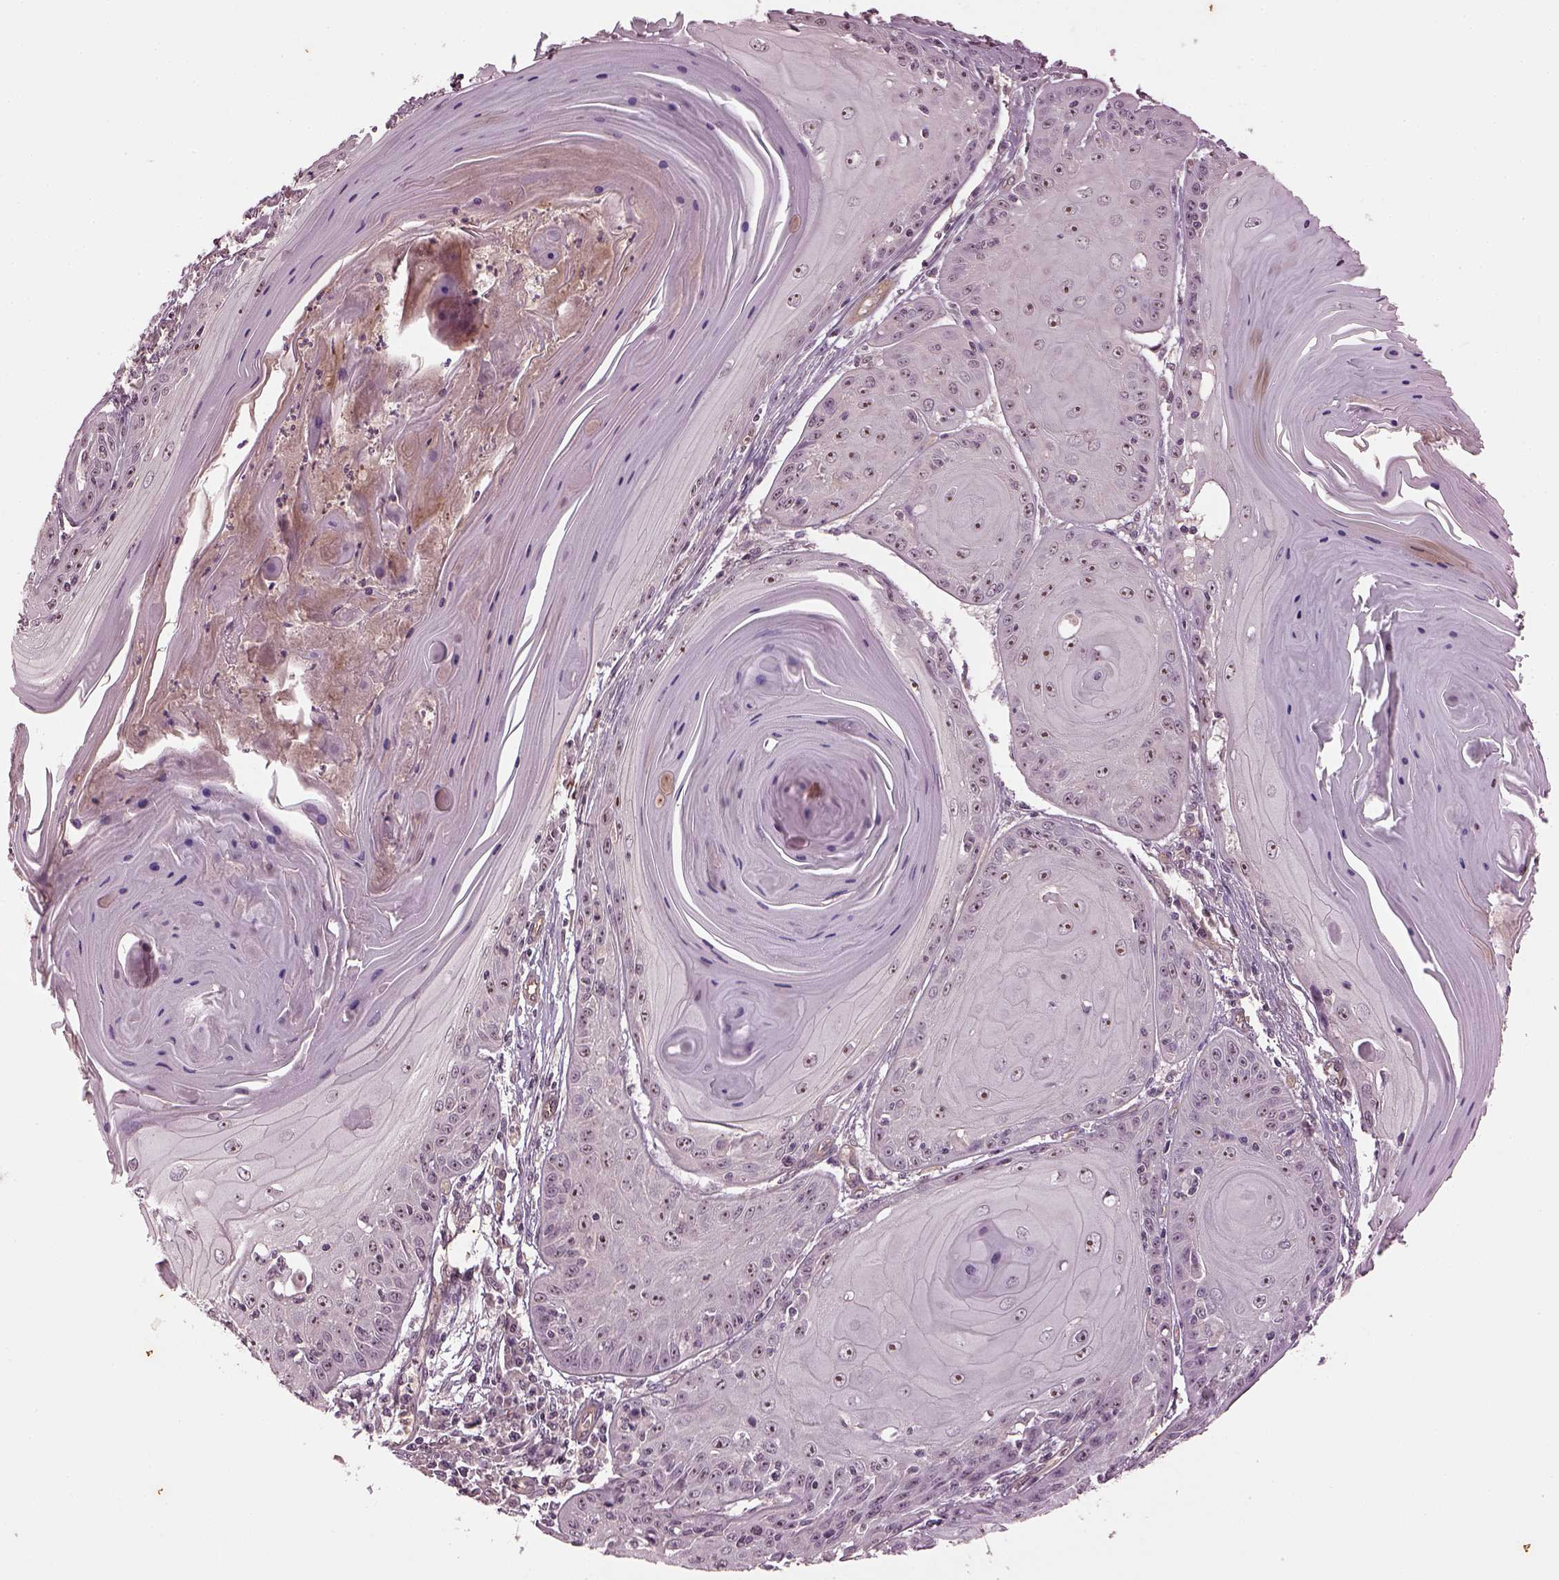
{"staining": {"intensity": "moderate", "quantity": "<25%", "location": "nuclear"}, "tissue": "skin cancer", "cell_type": "Tumor cells", "image_type": "cancer", "snomed": [{"axis": "morphology", "description": "Squamous cell carcinoma, NOS"}, {"axis": "topography", "description": "Skin"}, {"axis": "topography", "description": "Vulva"}], "caption": "Tumor cells display moderate nuclear staining in approximately <25% of cells in skin cancer. (Brightfield microscopy of DAB IHC at high magnification).", "gene": "GNRH1", "patient": {"sex": "female", "age": 85}}